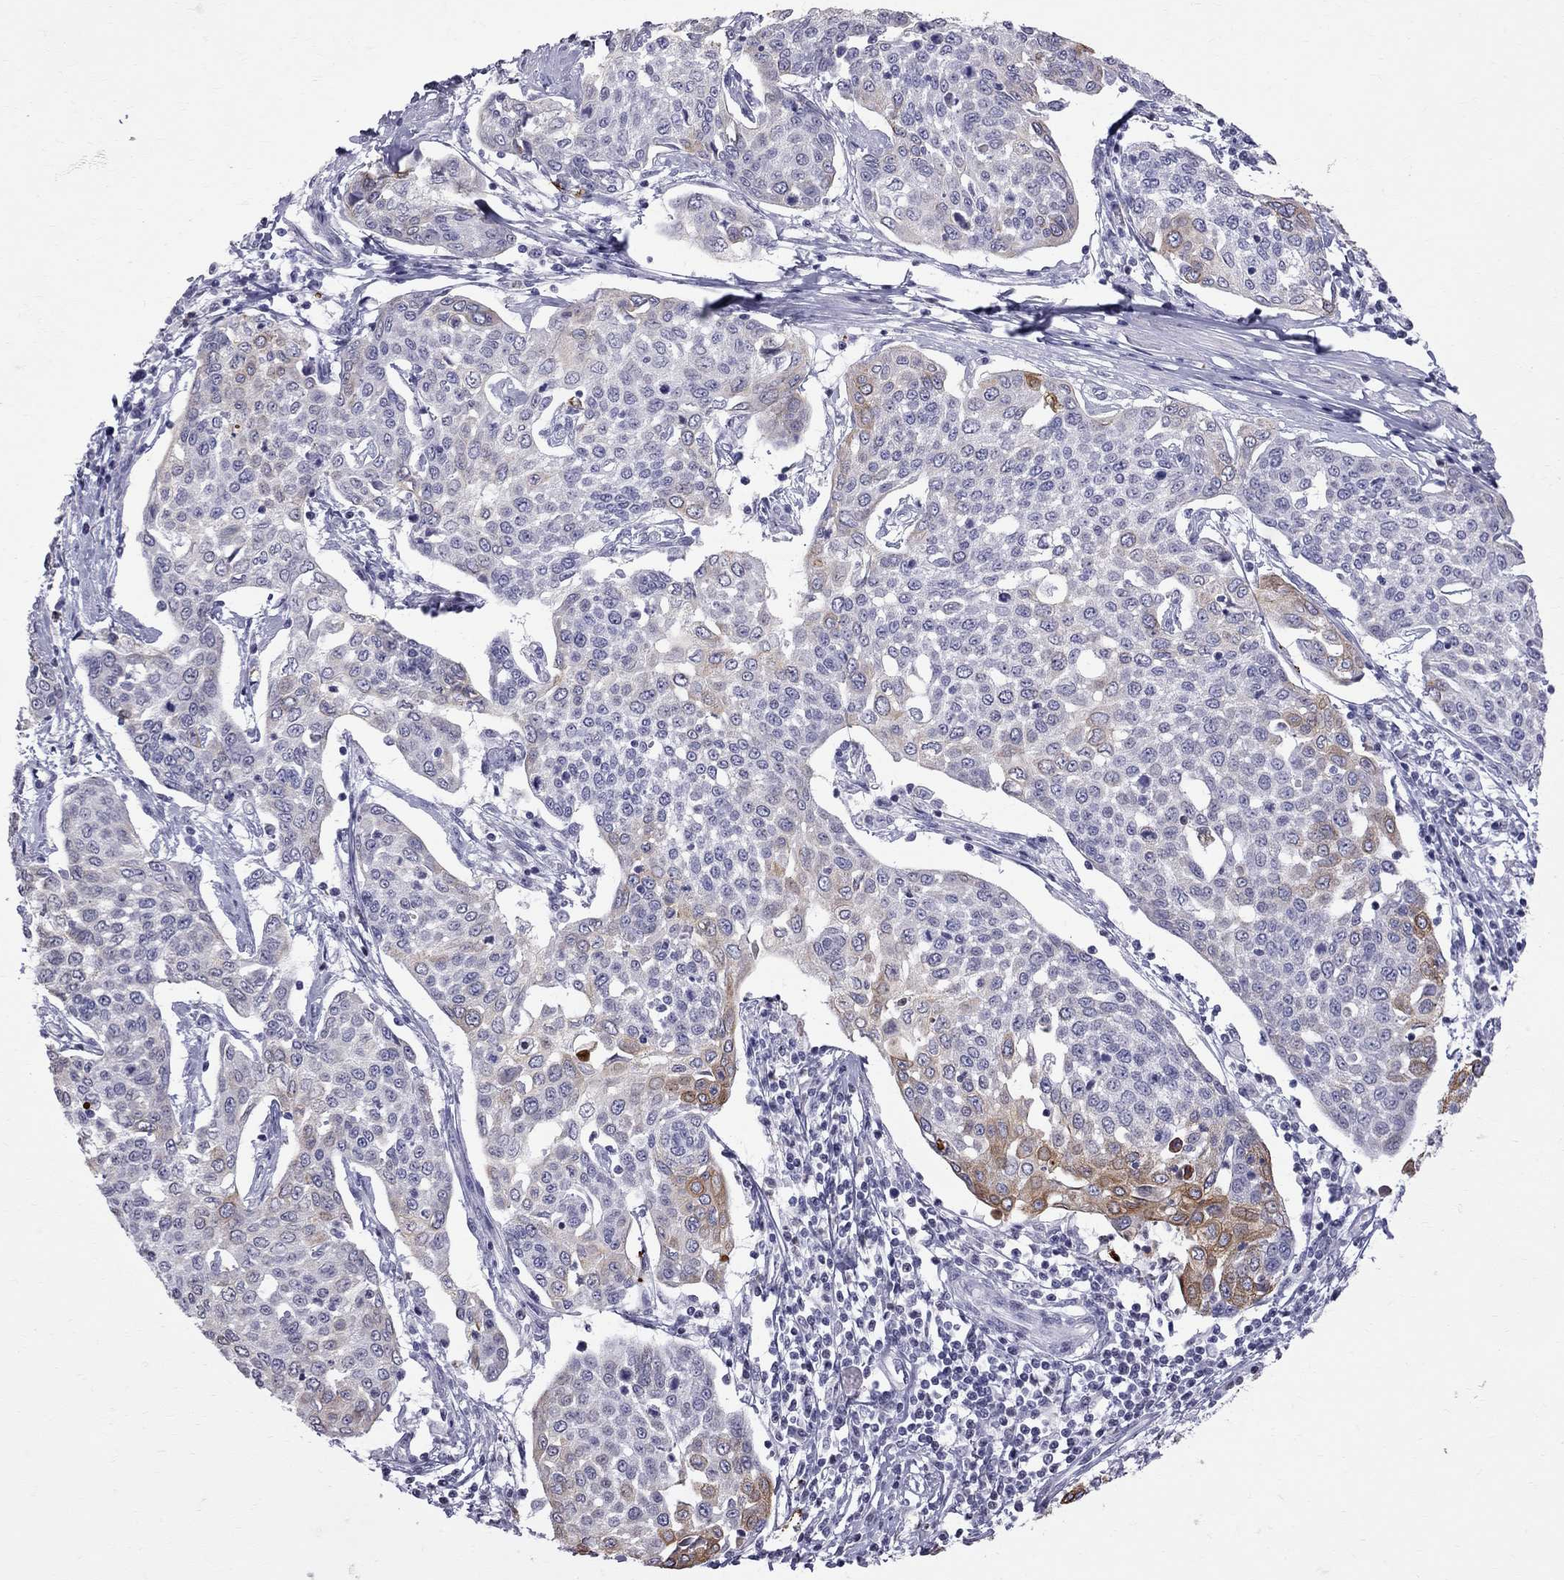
{"staining": {"intensity": "strong", "quantity": "<25%", "location": "cytoplasmic/membranous"}, "tissue": "cervical cancer", "cell_type": "Tumor cells", "image_type": "cancer", "snomed": [{"axis": "morphology", "description": "Squamous cell carcinoma, NOS"}, {"axis": "topography", "description": "Cervix"}], "caption": "Protein expression analysis of cervical cancer shows strong cytoplasmic/membranous staining in approximately <25% of tumor cells. Ihc stains the protein in brown and the nuclei are stained blue.", "gene": "MUC15", "patient": {"sex": "female", "age": 34}}